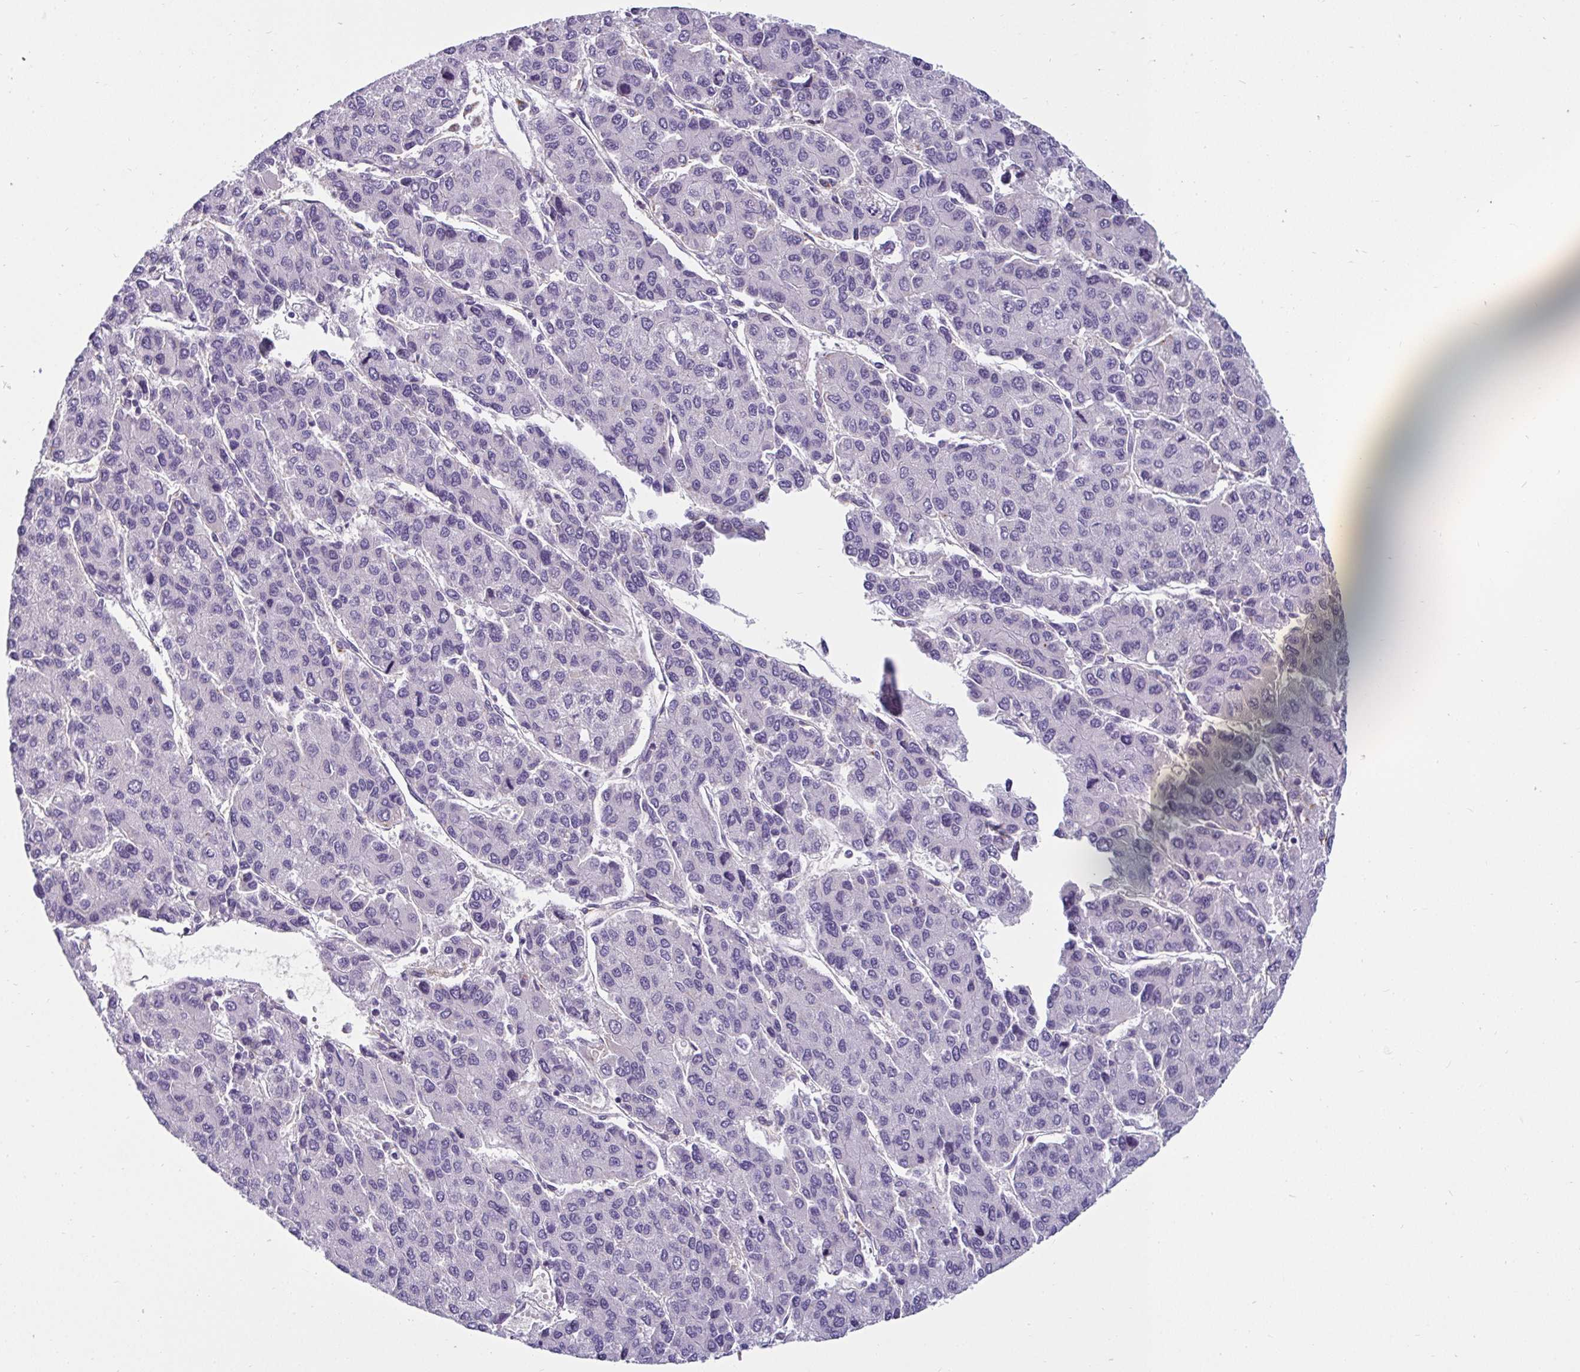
{"staining": {"intensity": "negative", "quantity": "none", "location": "none"}, "tissue": "liver cancer", "cell_type": "Tumor cells", "image_type": "cancer", "snomed": [{"axis": "morphology", "description": "Carcinoma, Hepatocellular, NOS"}, {"axis": "topography", "description": "Liver"}], "caption": "This is an immunohistochemistry (IHC) histopathology image of liver cancer. There is no staining in tumor cells.", "gene": "CTSZ", "patient": {"sex": "female", "age": 66}}